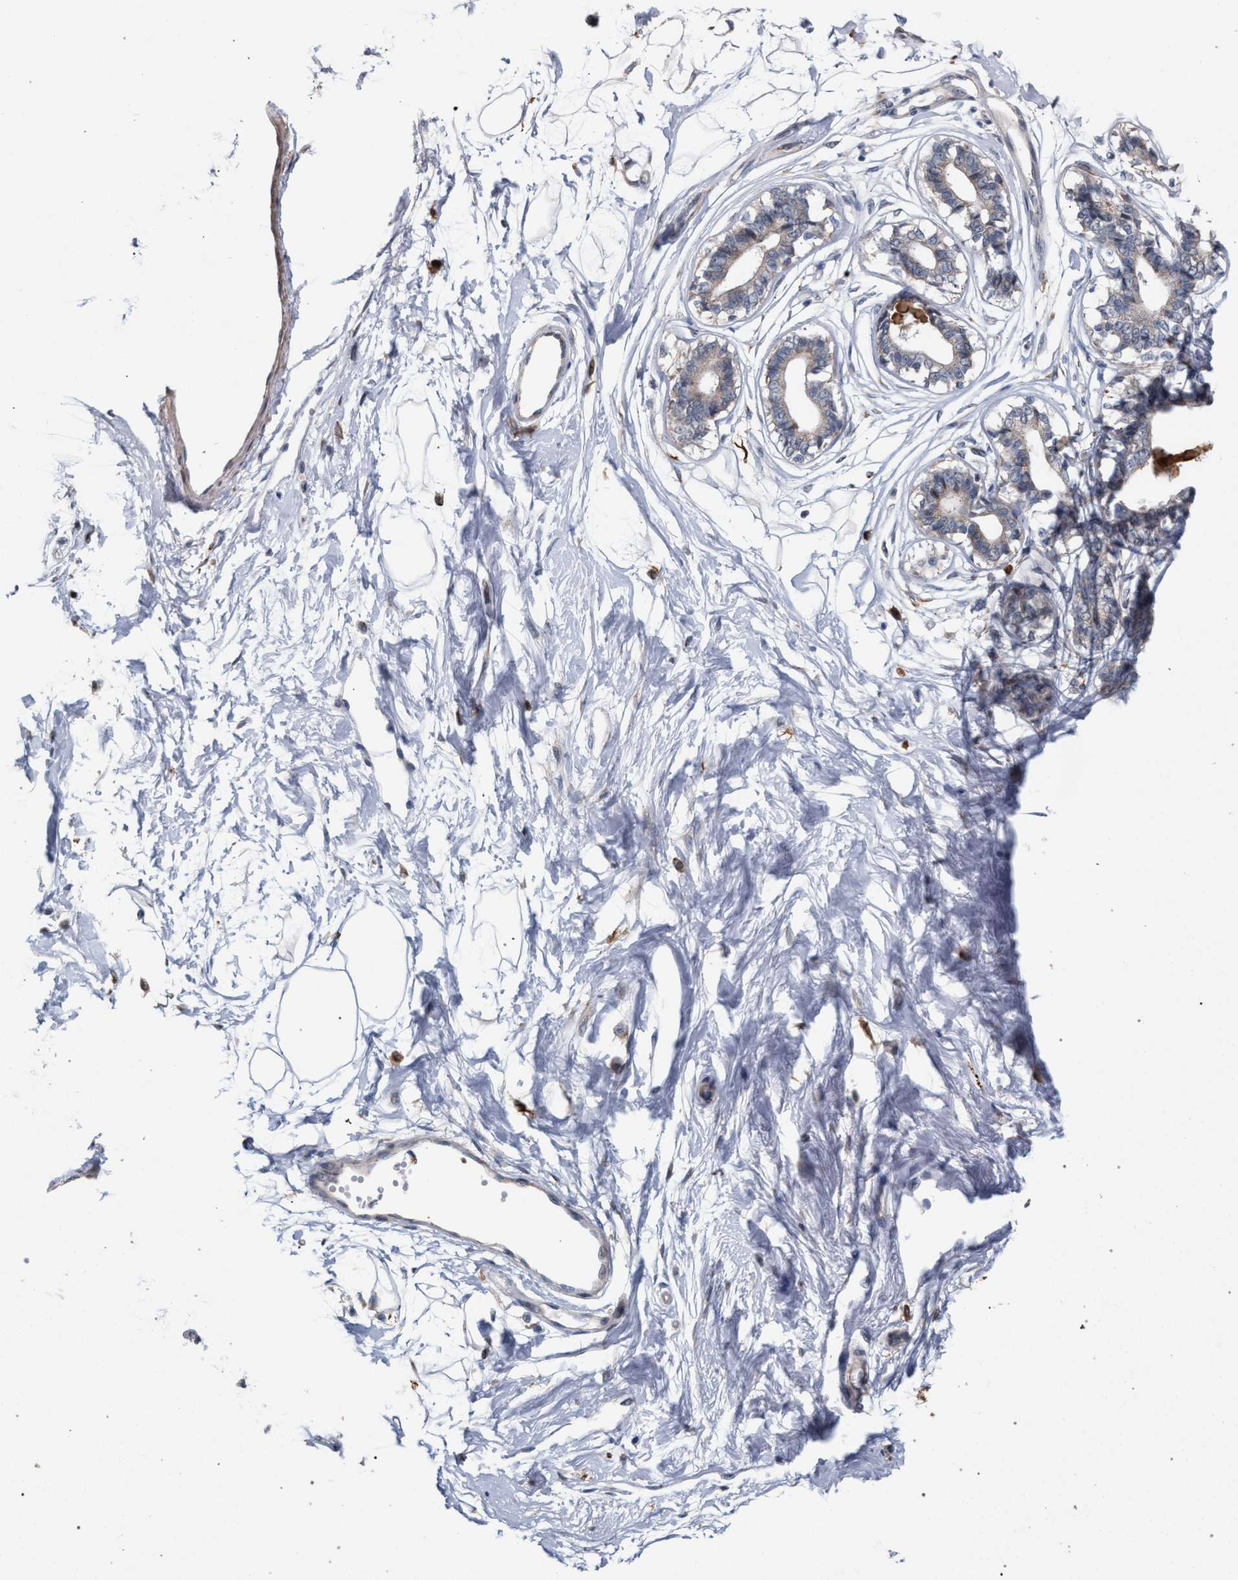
{"staining": {"intensity": "negative", "quantity": "none", "location": "none"}, "tissue": "breast", "cell_type": "Adipocytes", "image_type": "normal", "snomed": [{"axis": "morphology", "description": "Normal tissue, NOS"}, {"axis": "topography", "description": "Breast"}], "caption": "Adipocytes show no significant protein staining in benign breast.", "gene": "RNF135", "patient": {"sex": "female", "age": 45}}